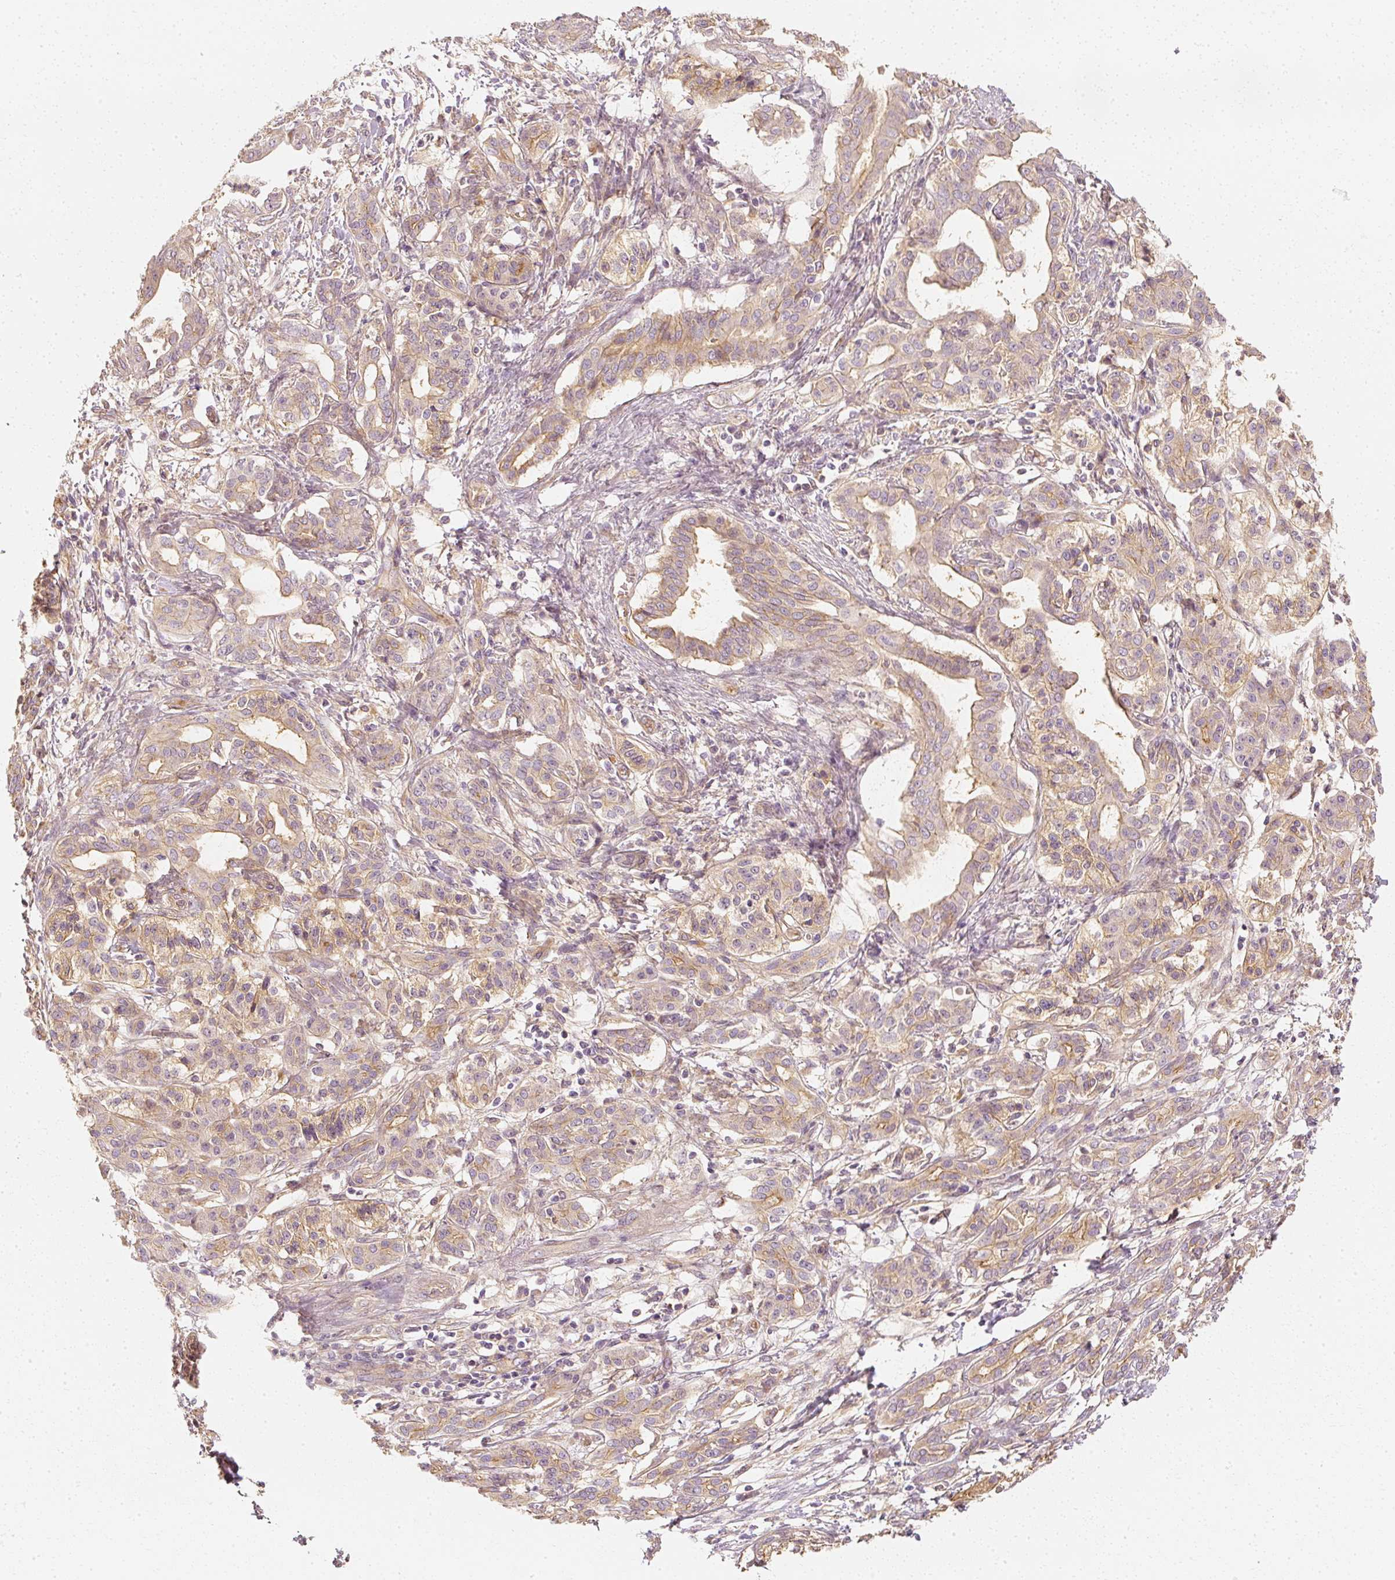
{"staining": {"intensity": "moderate", "quantity": "25%-75%", "location": "cytoplasmic/membranous"}, "tissue": "pancreatic cancer", "cell_type": "Tumor cells", "image_type": "cancer", "snomed": [{"axis": "morphology", "description": "Adenocarcinoma, NOS"}, {"axis": "topography", "description": "Pancreas"}], "caption": "A medium amount of moderate cytoplasmic/membranous expression is present in approximately 25%-75% of tumor cells in pancreatic cancer tissue. (Stains: DAB (3,3'-diaminobenzidine) in brown, nuclei in blue, Microscopy: brightfield microscopy at high magnification).", "gene": "GNAQ", "patient": {"sex": "male", "age": 58}}